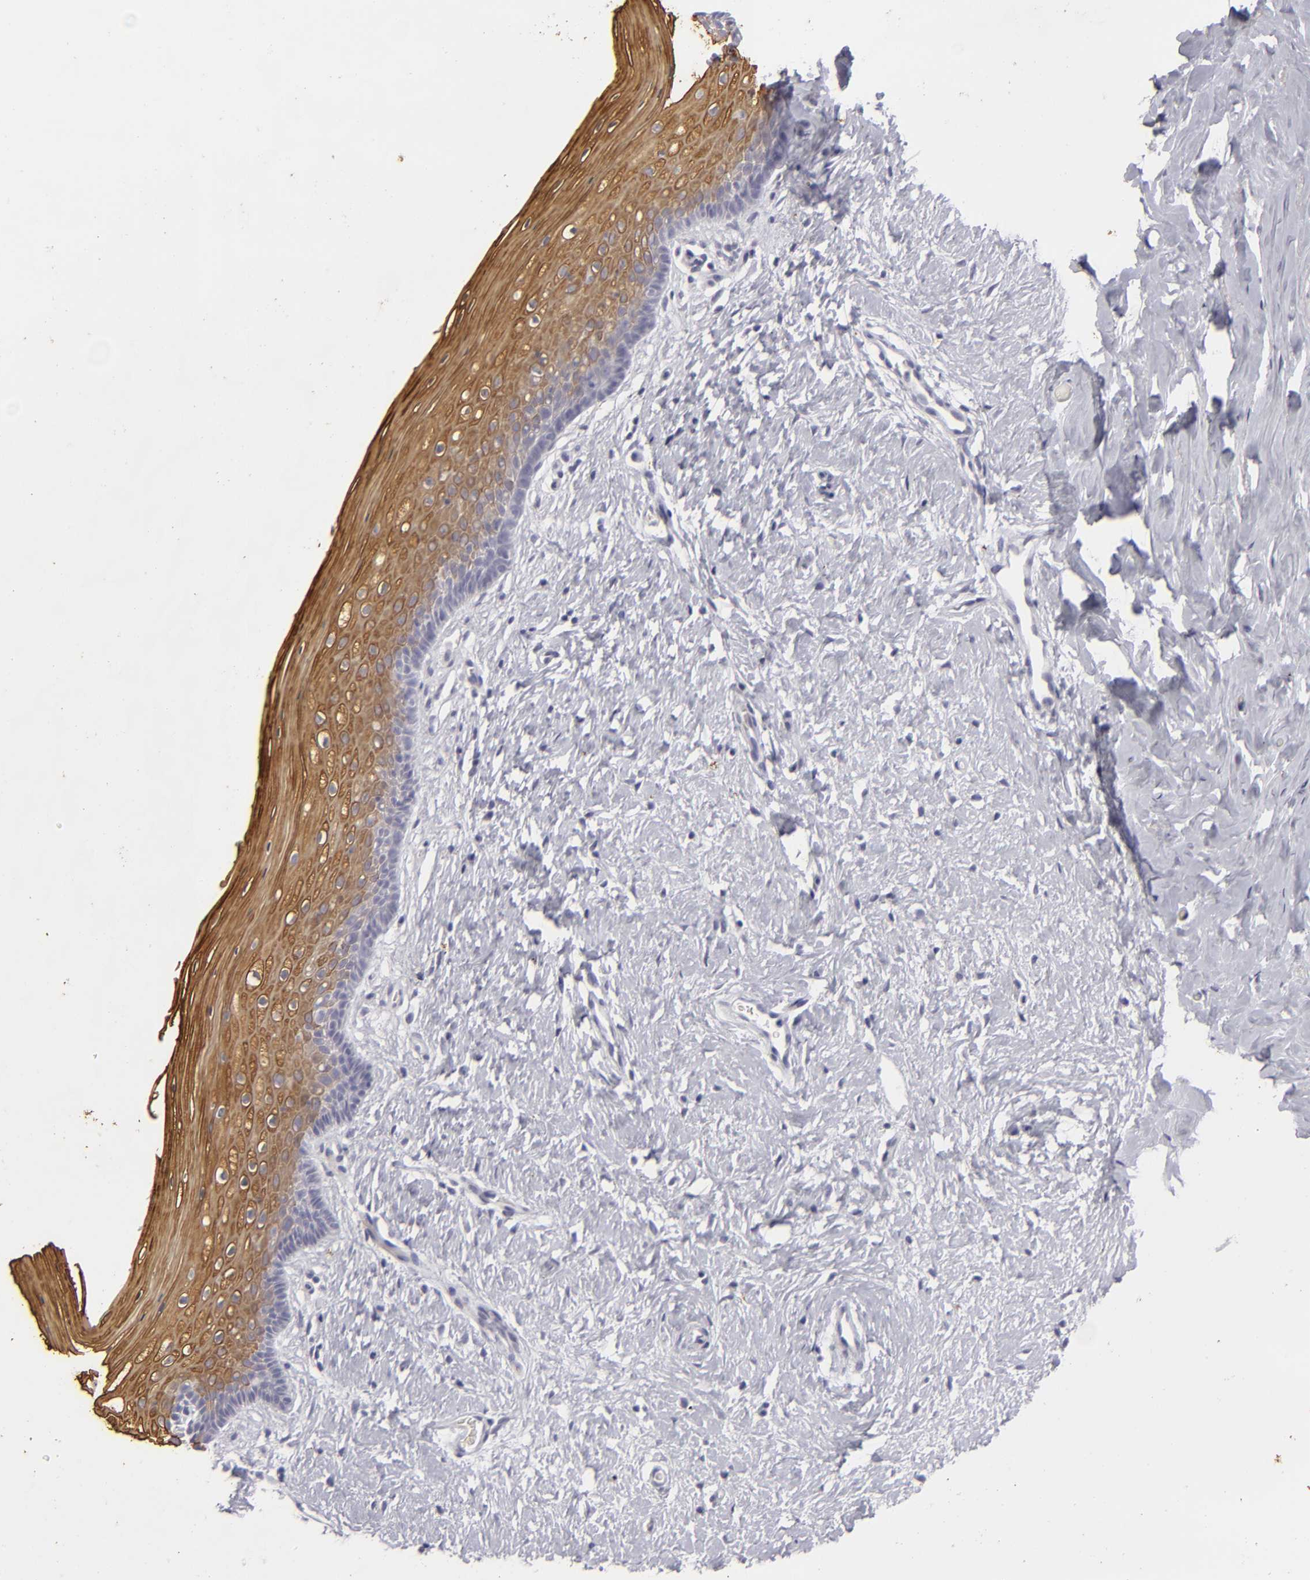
{"staining": {"intensity": "moderate", "quantity": ">75%", "location": "cytoplasmic/membranous"}, "tissue": "vagina", "cell_type": "Squamous epithelial cells", "image_type": "normal", "snomed": [{"axis": "morphology", "description": "Normal tissue, NOS"}, {"axis": "topography", "description": "Vagina"}], "caption": "Vagina stained for a protein displays moderate cytoplasmic/membranous positivity in squamous epithelial cells. The protein is shown in brown color, while the nuclei are stained blue.", "gene": "KRT1", "patient": {"sex": "female", "age": 46}}